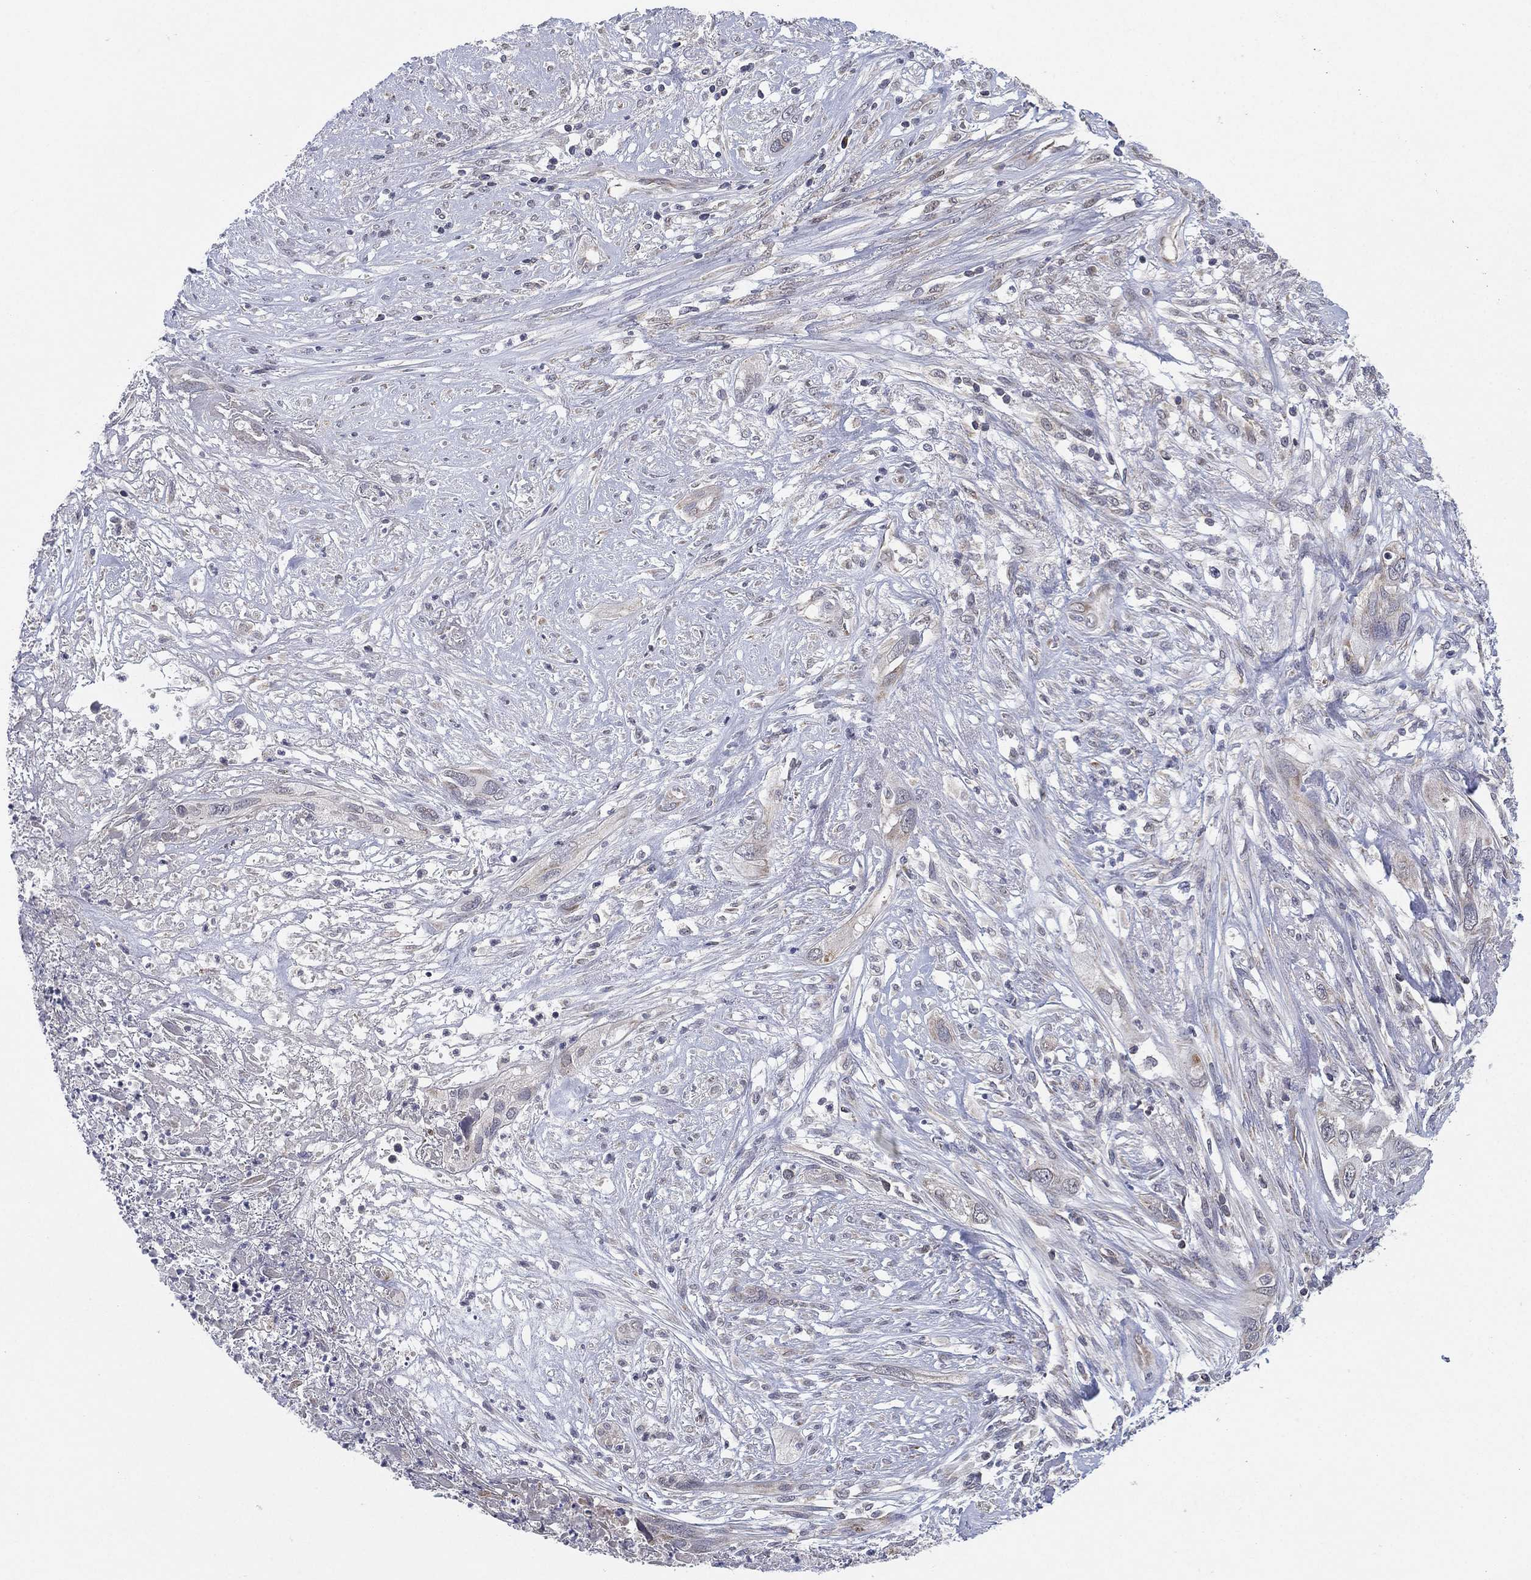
{"staining": {"intensity": "negative", "quantity": "none", "location": "none"}, "tissue": "cervical cancer", "cell_type": "Tumor cells", "image_type": "cancer", "snomed": [{"axis": "morphology", "description": "Squamous cell carcinoma, NOS"}, {"axis": "topography", "description": "Cervix"}], "caption": "IHC micrograph of neoplastic tissue: squamous cell carcinoma (cervical) stained with DAB shows no significant protein positivity in tumor cells.", "gene": "PSMG4", "patient": {"sex": "female", "age": 57}}